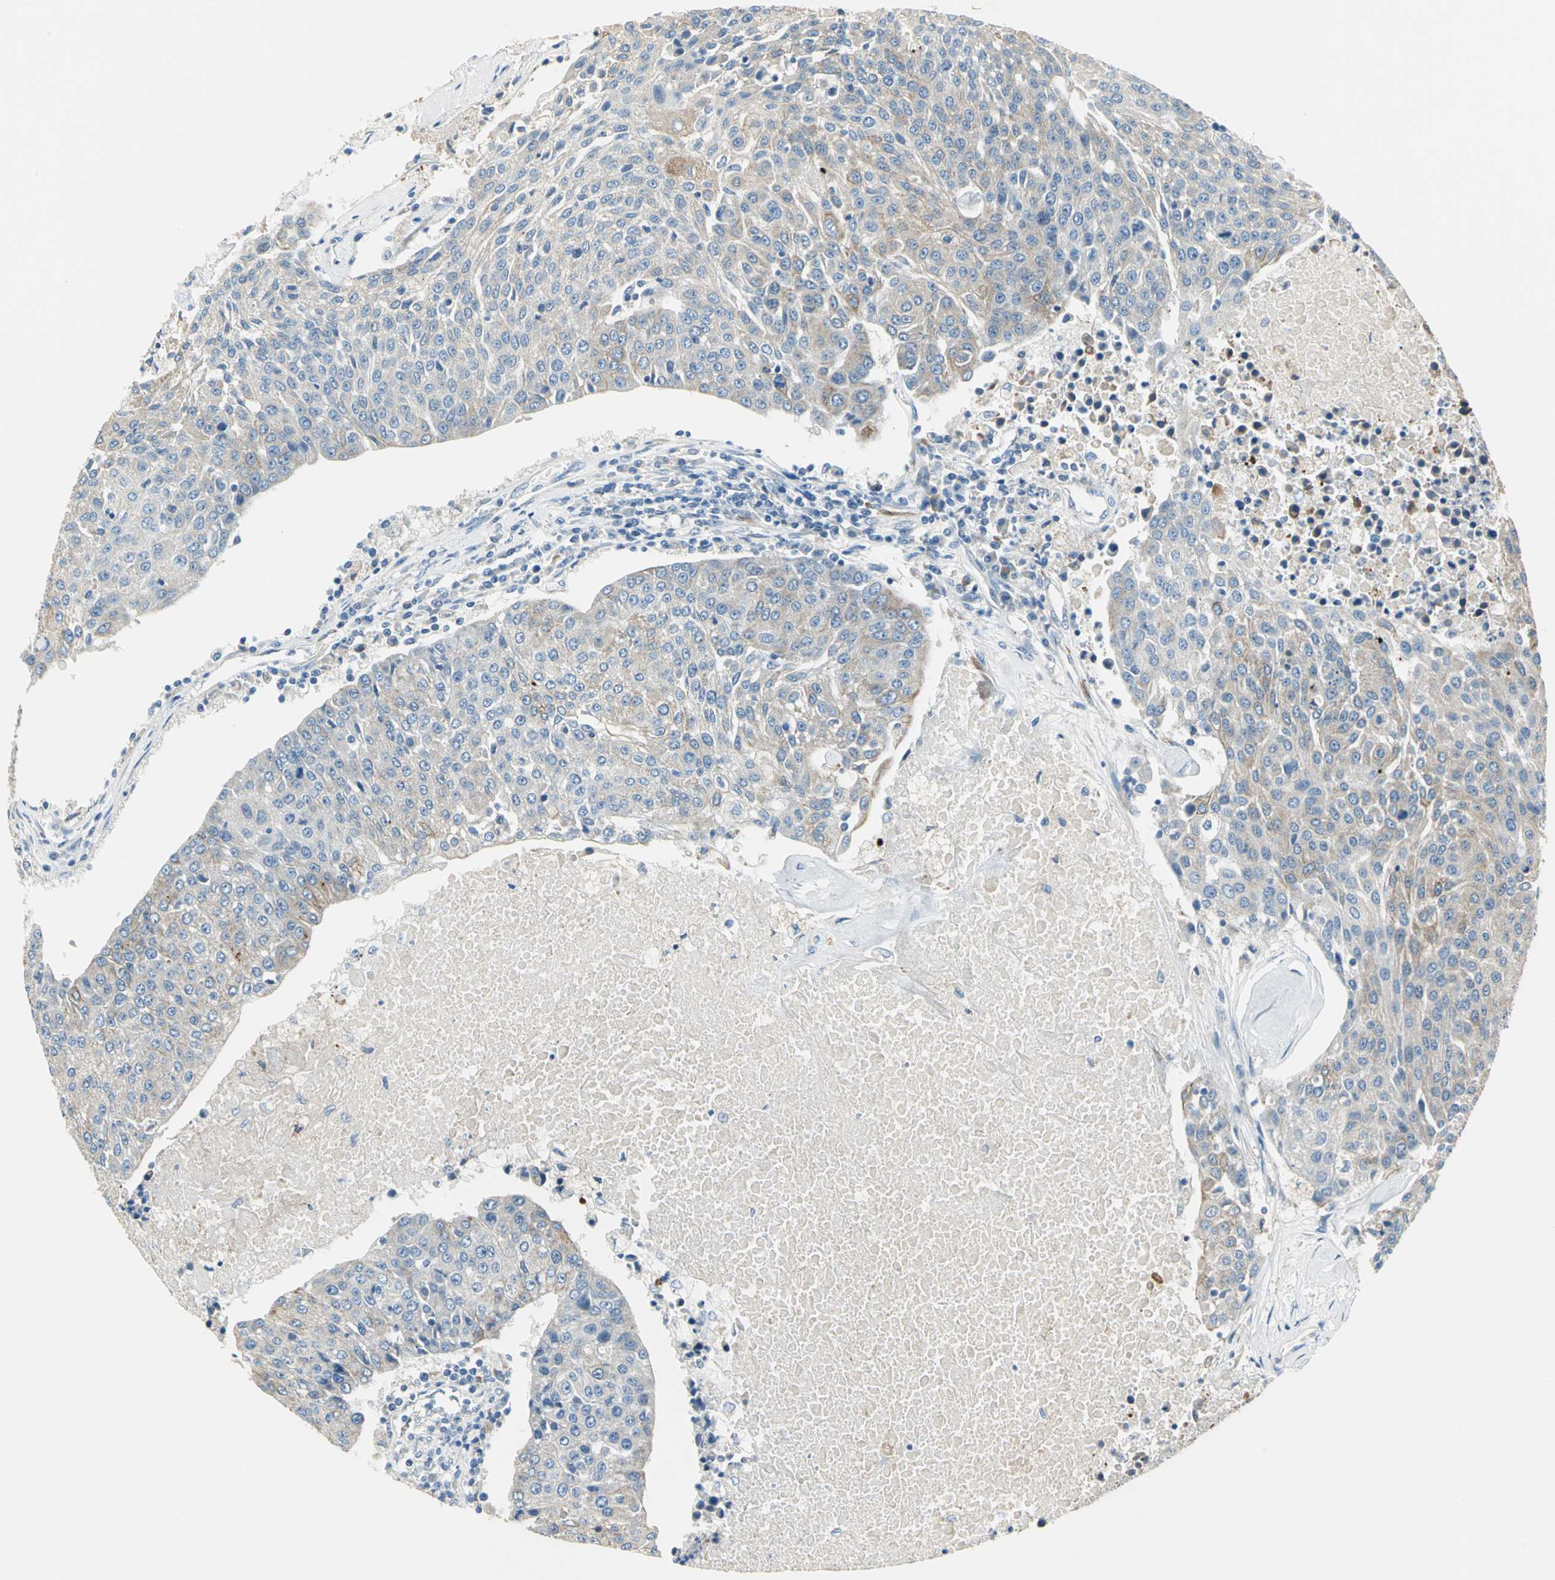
{"staining": {"intensity": "weak", "quantity": ">75%", "location": "cytoplasmic/membranous"}, "tissue": "urothelial cancer", "cell_type": "Tumor cells", "image_type": "cancer", "snomed": [{"axis": "morphology", "description": "Urothelial carcinoma, High grade"}, {"axis": "topography", "description": "Urinary bladder"}], "caption": "An image of high-grade urothelial carcinoma stained for a protein shows weak cytoplasmic/membranous brown staining in tumor cells.", "gene": "B3GNT2", "patient": {"sex": "female", "age": 85}}